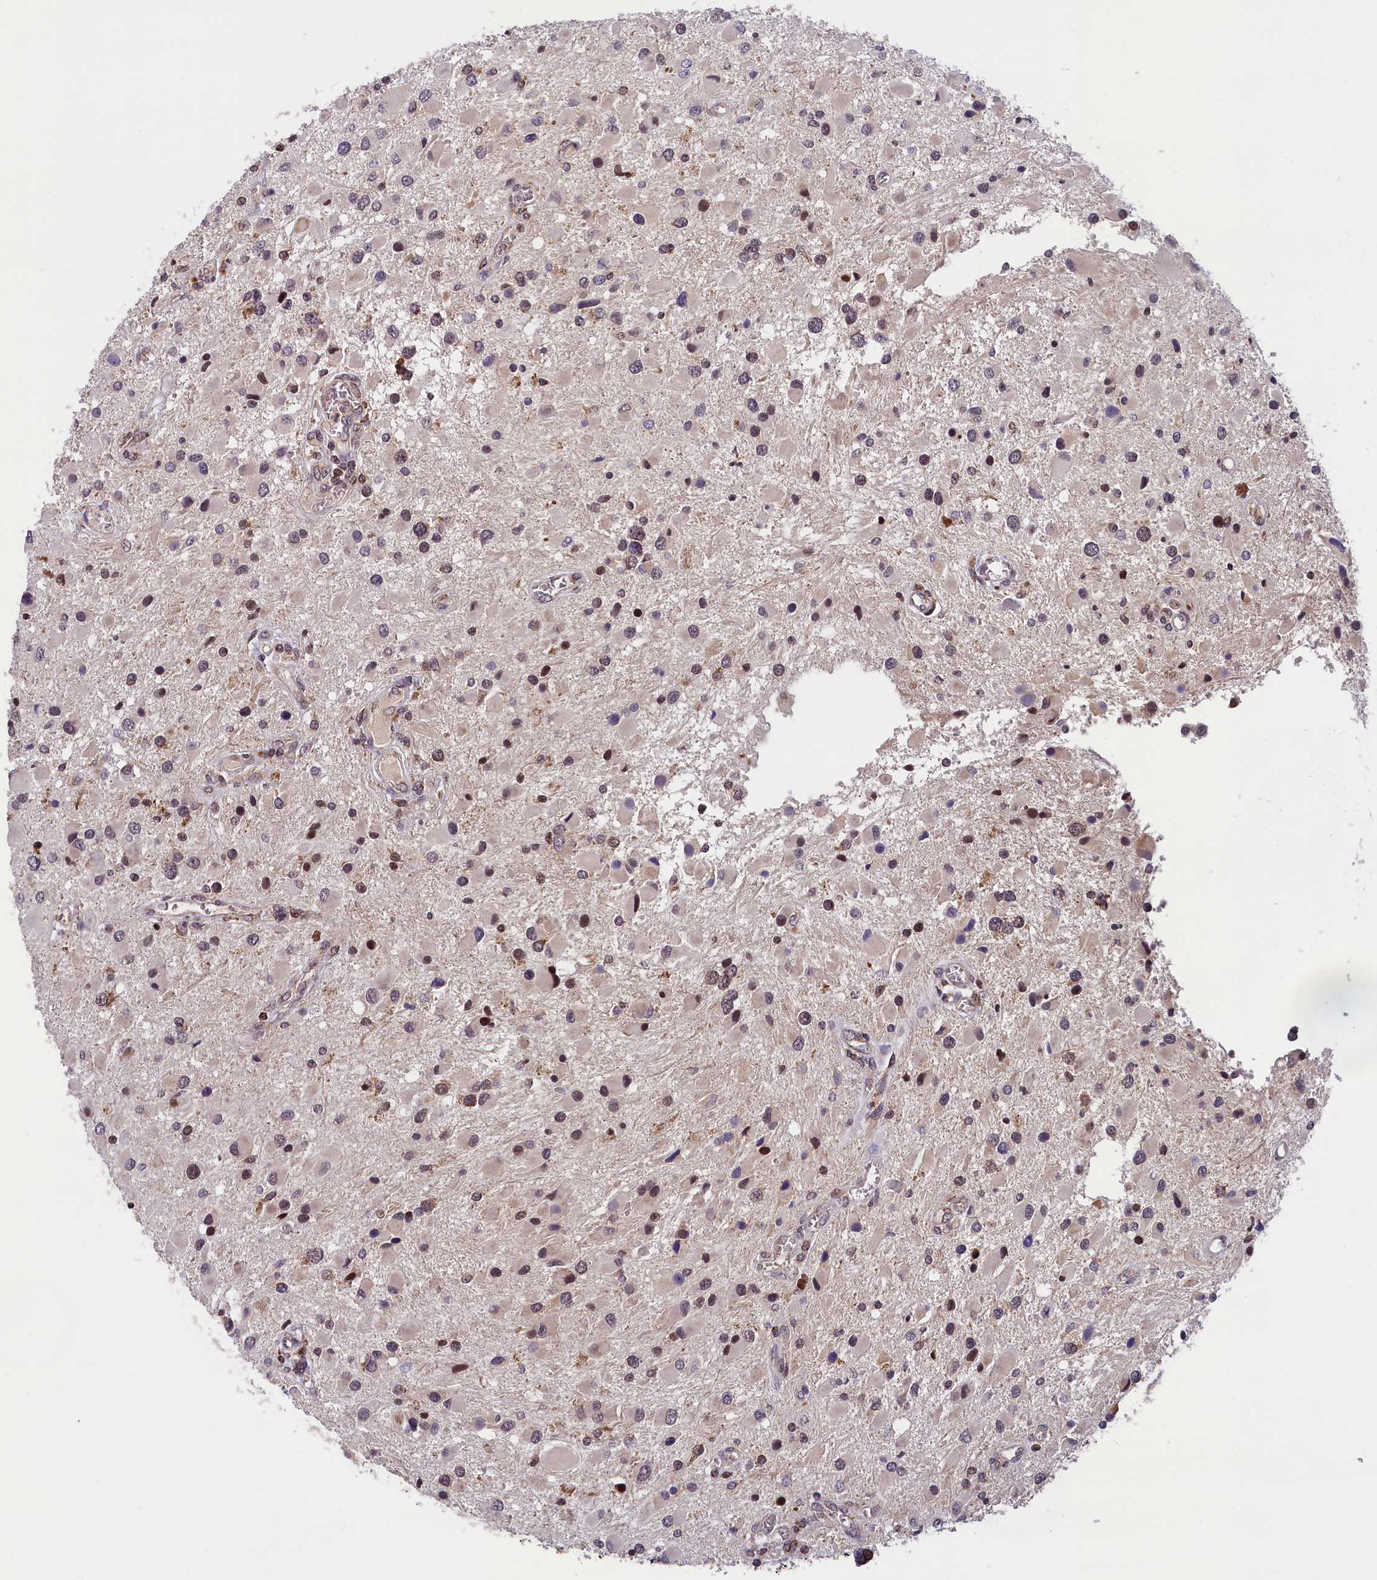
{"staining": {"intensity": "moderate", "quantity": "<25%", "location": "nuclear"}, "tissue": "glioma", "cell_type": "Tumor cells", "image_type": "cancer", "snomed": [{"axis": "morphology", "description": "Glioma, malignant, High grade"}, {"axis": "topography", "description": "Brain"}], "caption": "Human glioma stained for a protein (brown) displays moderate nuclear positive staining in about <25% of tumor cells.", "gene": "KCNK6", "patient": {"sex": "male", "age": 53}}